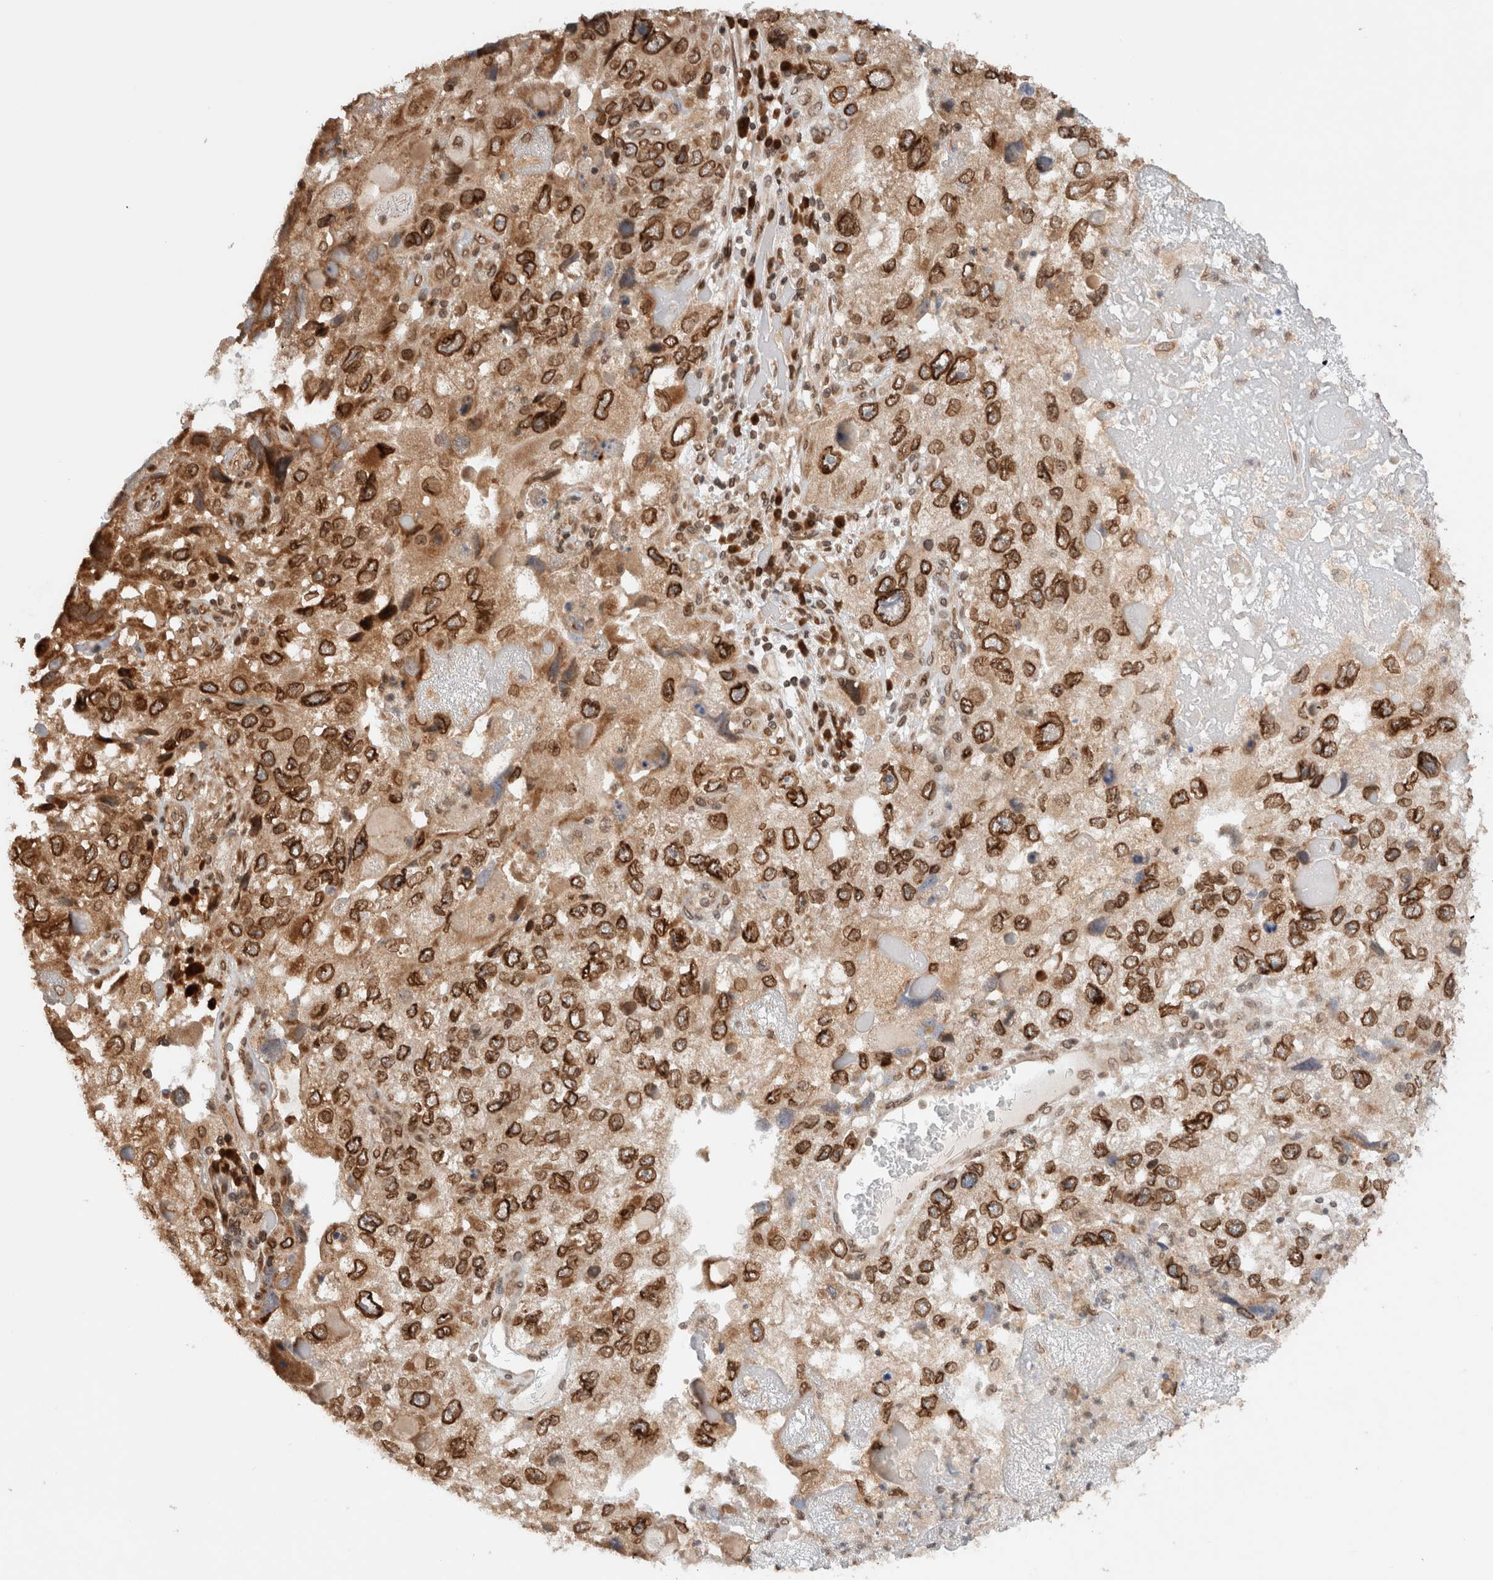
{"staining": {"intensity": "strong", "quantity": ">75%", "location": "cytoplasmic/membranous,nuclear"}, "tissue": "endometrial cancer", "cell_type": "Tumor cells", "image_type": "cancer", "snomed": [{"axis": "morphology", "description": "Adenocarcinoma, NOS"}, {"axis": "topography", "description": "Endometrium"}], "caption": "The immunohistochemical stain highlights strong cytoplasmic/membranous and nuclear staining in tumor cells of endometrial cancer (adenocarcinoma) tissue.", "gene": "TPR", "patient": {"sex": "female", "age": 49}}